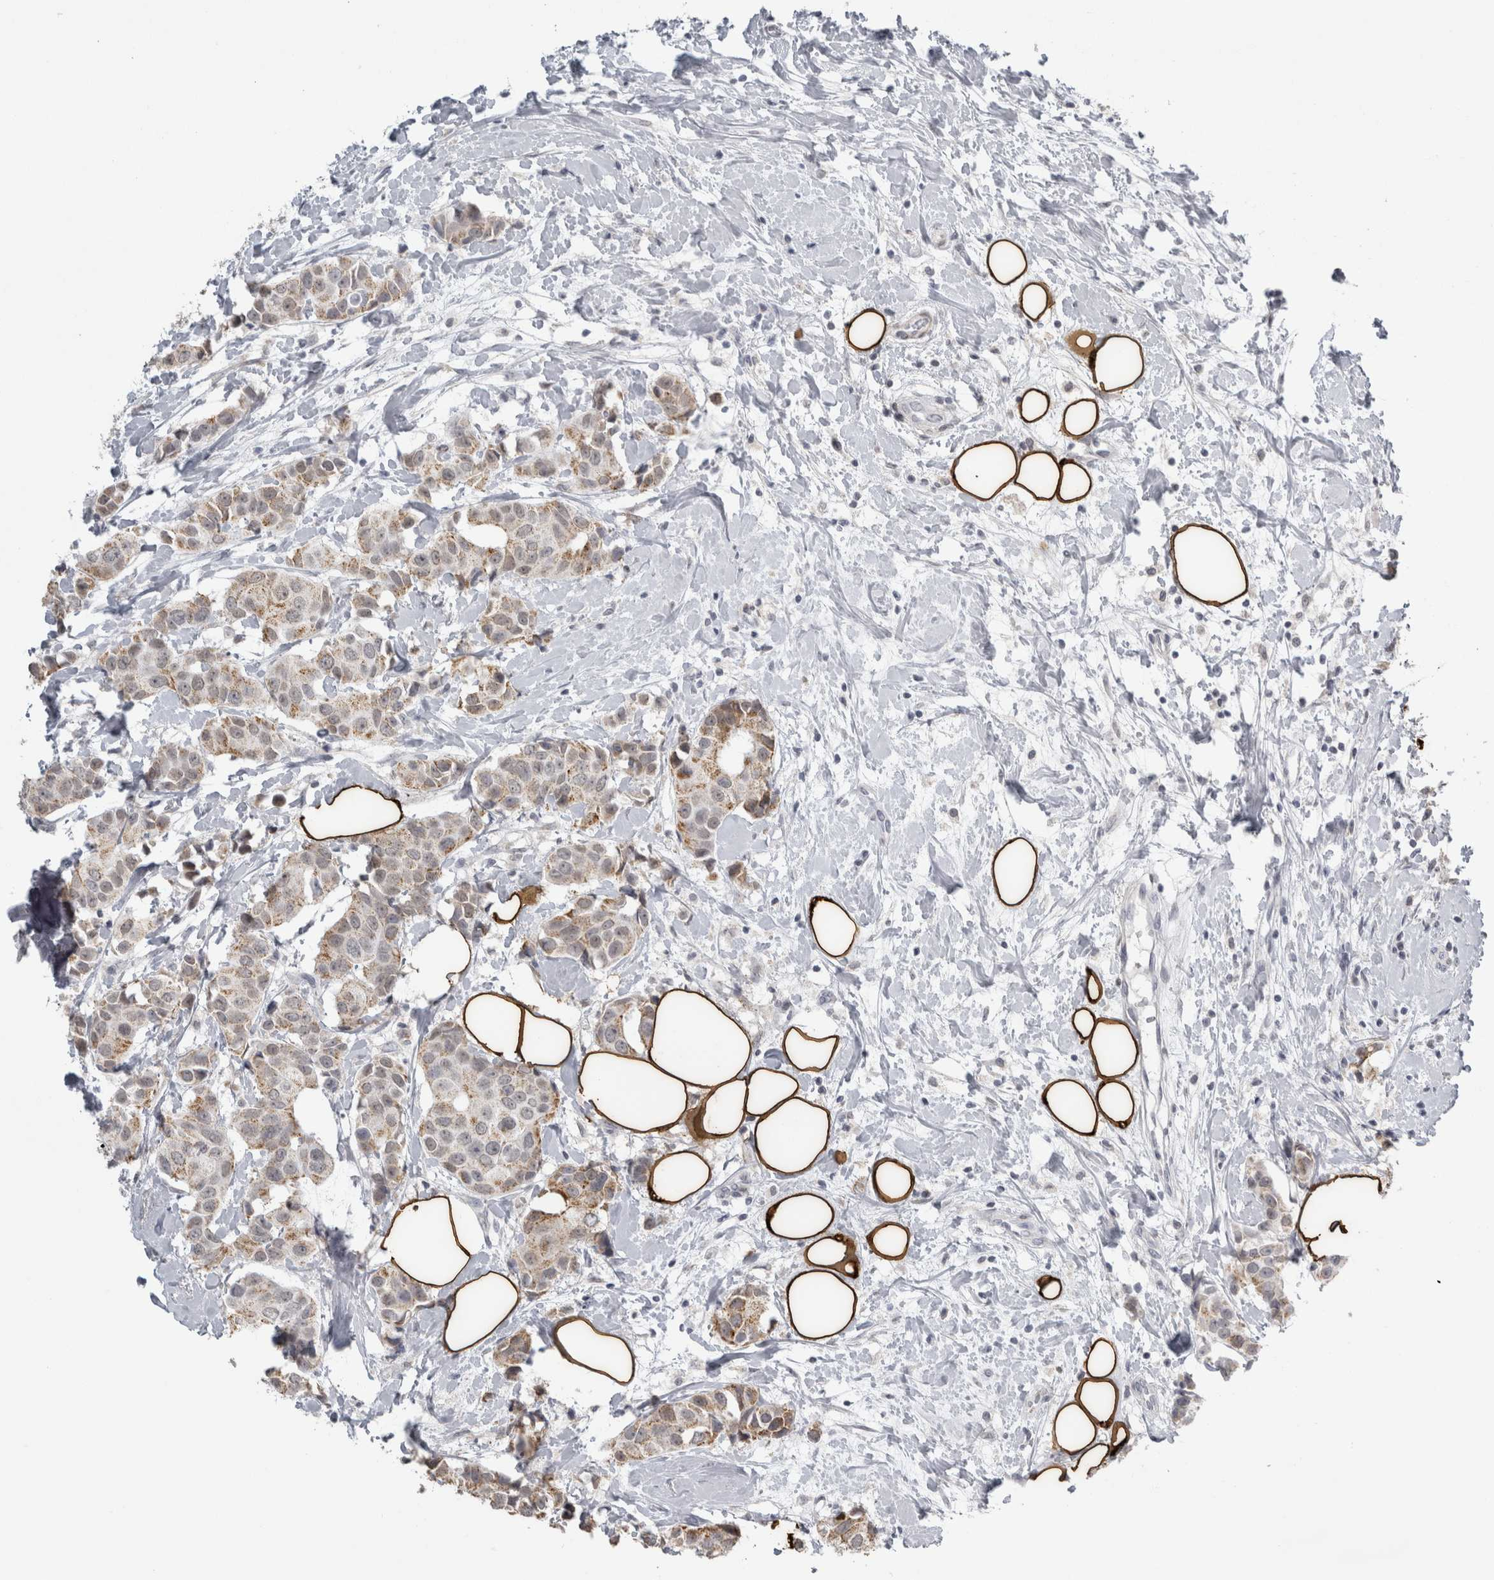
{"staining": {"intensity": "moderate", "quantity": ">75%", "location": "cytoplasmic/membranous"}, "tissue": "breast cancer", "cell_type": "Tumor cells", "image_type": "cancer", "snomed": [{"axis": "morphology", "description": "Normal tissue, NOS"}, {"axis": "morphology", "description": "Duct carcinoma"}, {"axis": "topography", "description": "Breast"}], "caption": "An image of human breast invasive ductal carcinoma stained for a protein exhibits moderate cytoplasmic/membranous brown staining in tumor cells.", "gene": "PLIN1", "patient": {"sex": "female", "age": 39}}